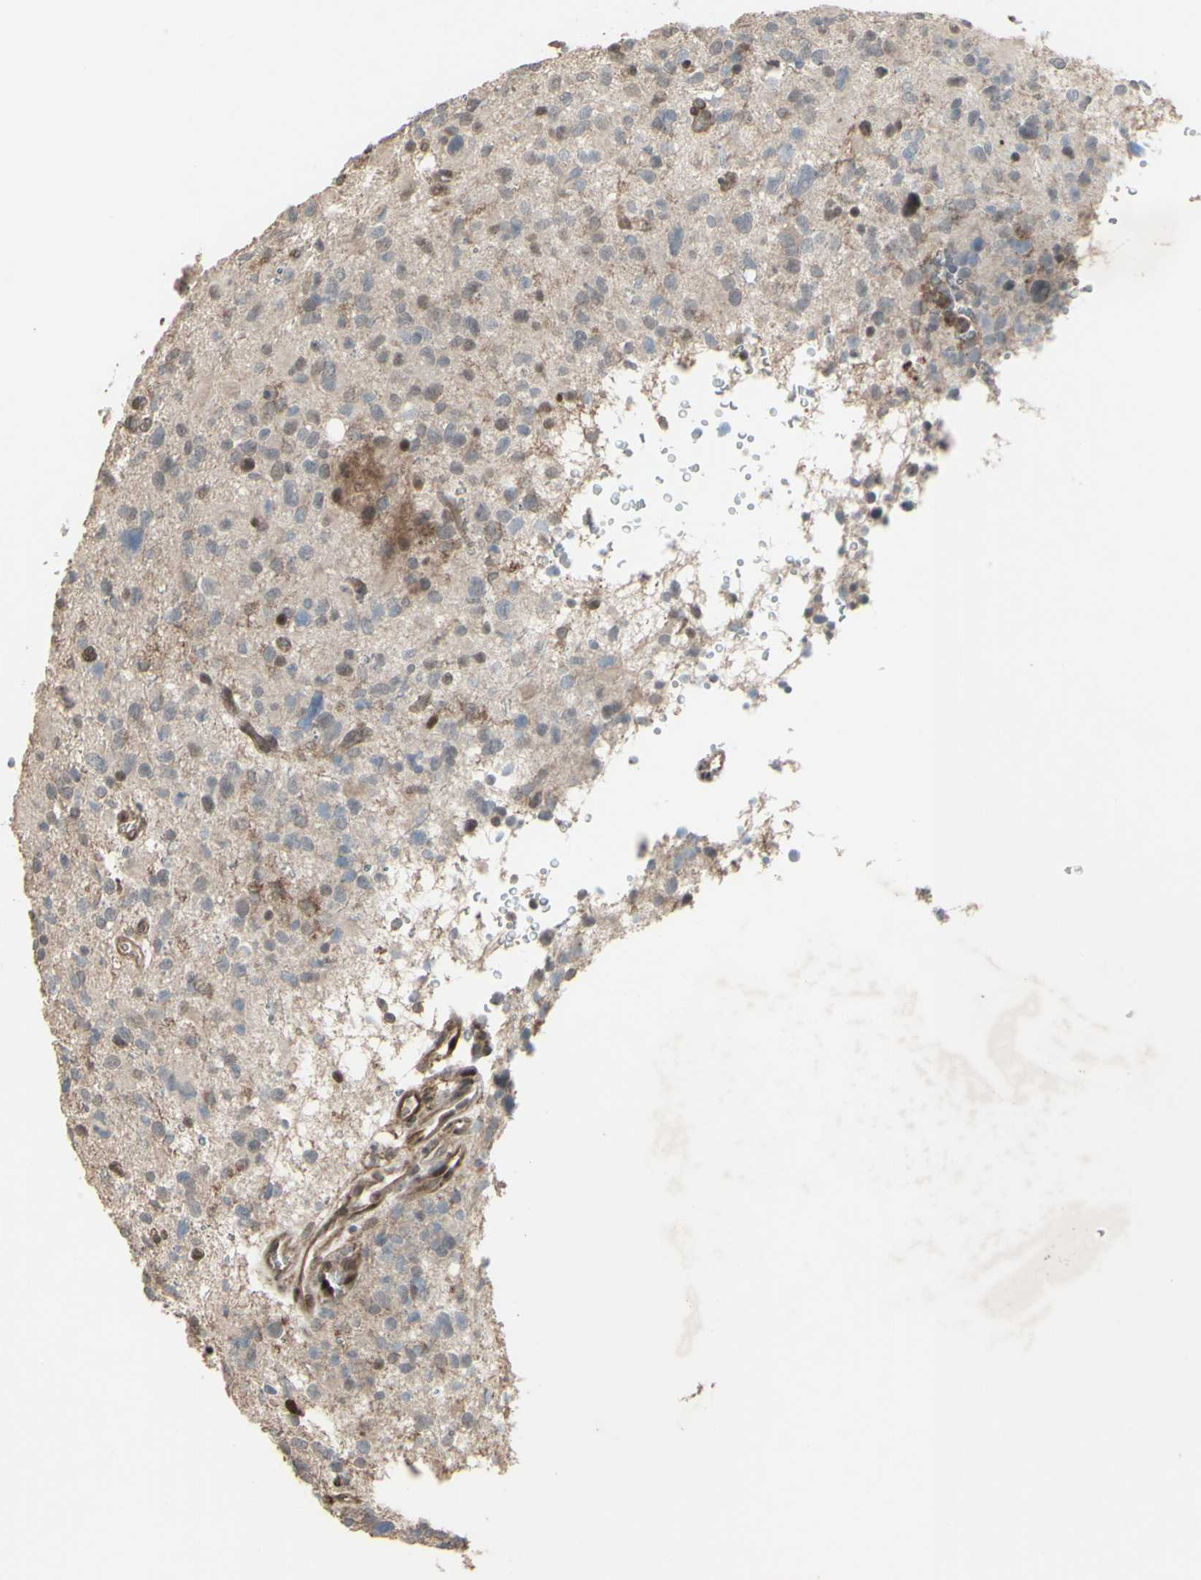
{"staining": {"intensity": "weak", "quantity": "<25%", "location": "cytoplasmic/membranous"}, "tissue": "glioma", "cell_type": "Tumor cells", "image_type": "cancer", "snomed": [{"axis": "morphology", "description": "Glioma, malignant, High grade"}, {"axis": "topography", "description": "Brain"}], "caption": "This is a image of immunohistochemistry (IHC) staining of high-grade glioma (malignant), which shows no expression in tumor cells.", "gene": "CD33", "patient": {"sex": "male", "age": 48}}